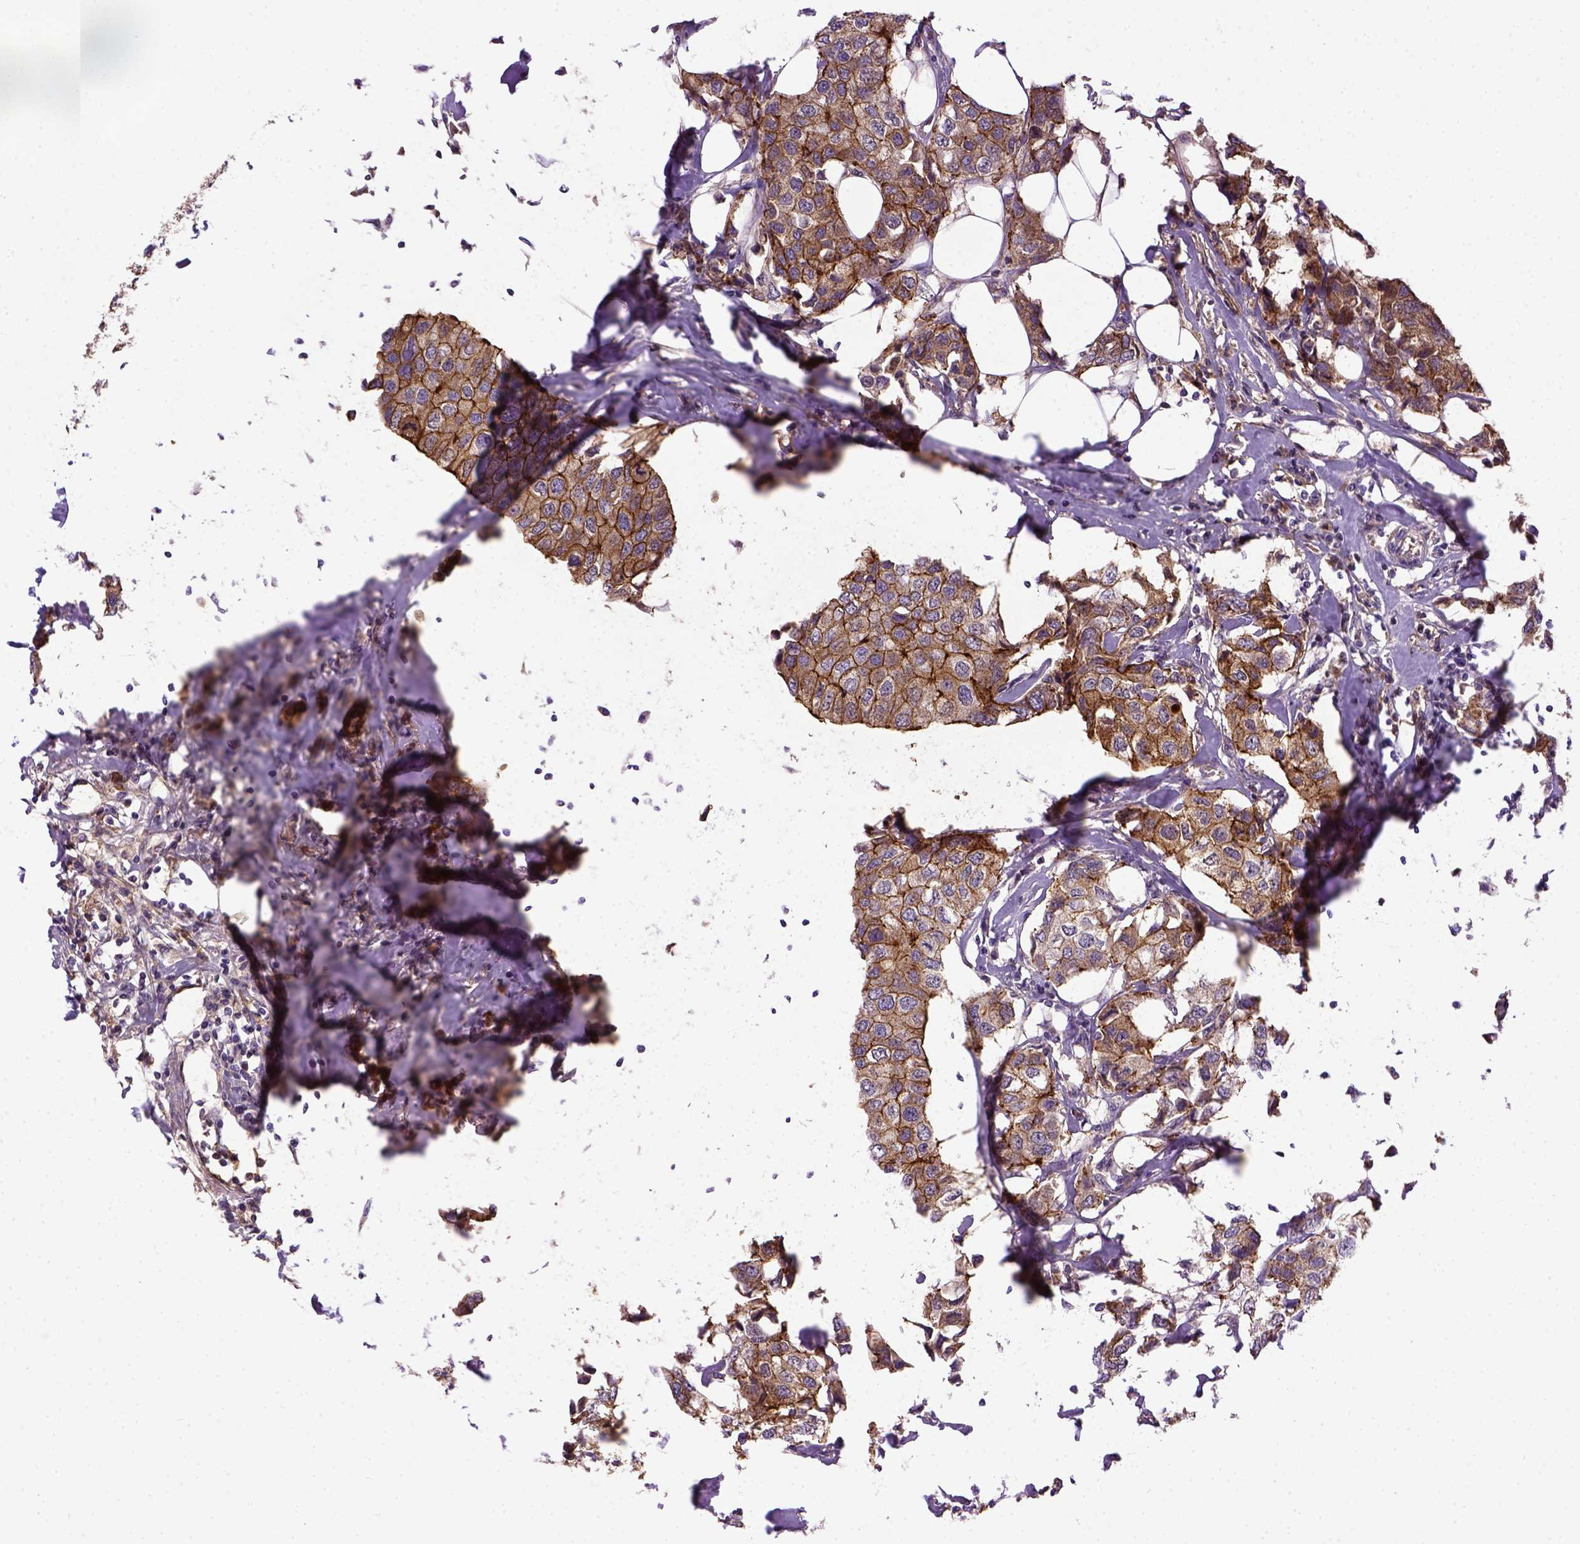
{"staining": {"intensity": "strong", "quantity": ">75%", "location": "cytoplasmic/membranous"}, "tissue": "breast cancer", "cell_type": "Tumor cells", "image_type": "cancer", "snomed": [{"axis": "morphology", "description": "Duct carcinoma"}, {"axis": "topography", "description": "Breast"}], "caption": "A high-resolution photomicrograph shows immunohistochemistry staining of breast cancer, which exhibits strong cytoplasmic/membranous positivity in about >75% of tumor cells.", "gene": "CDH1", "patient": {"sex": "female", "age": 80}}